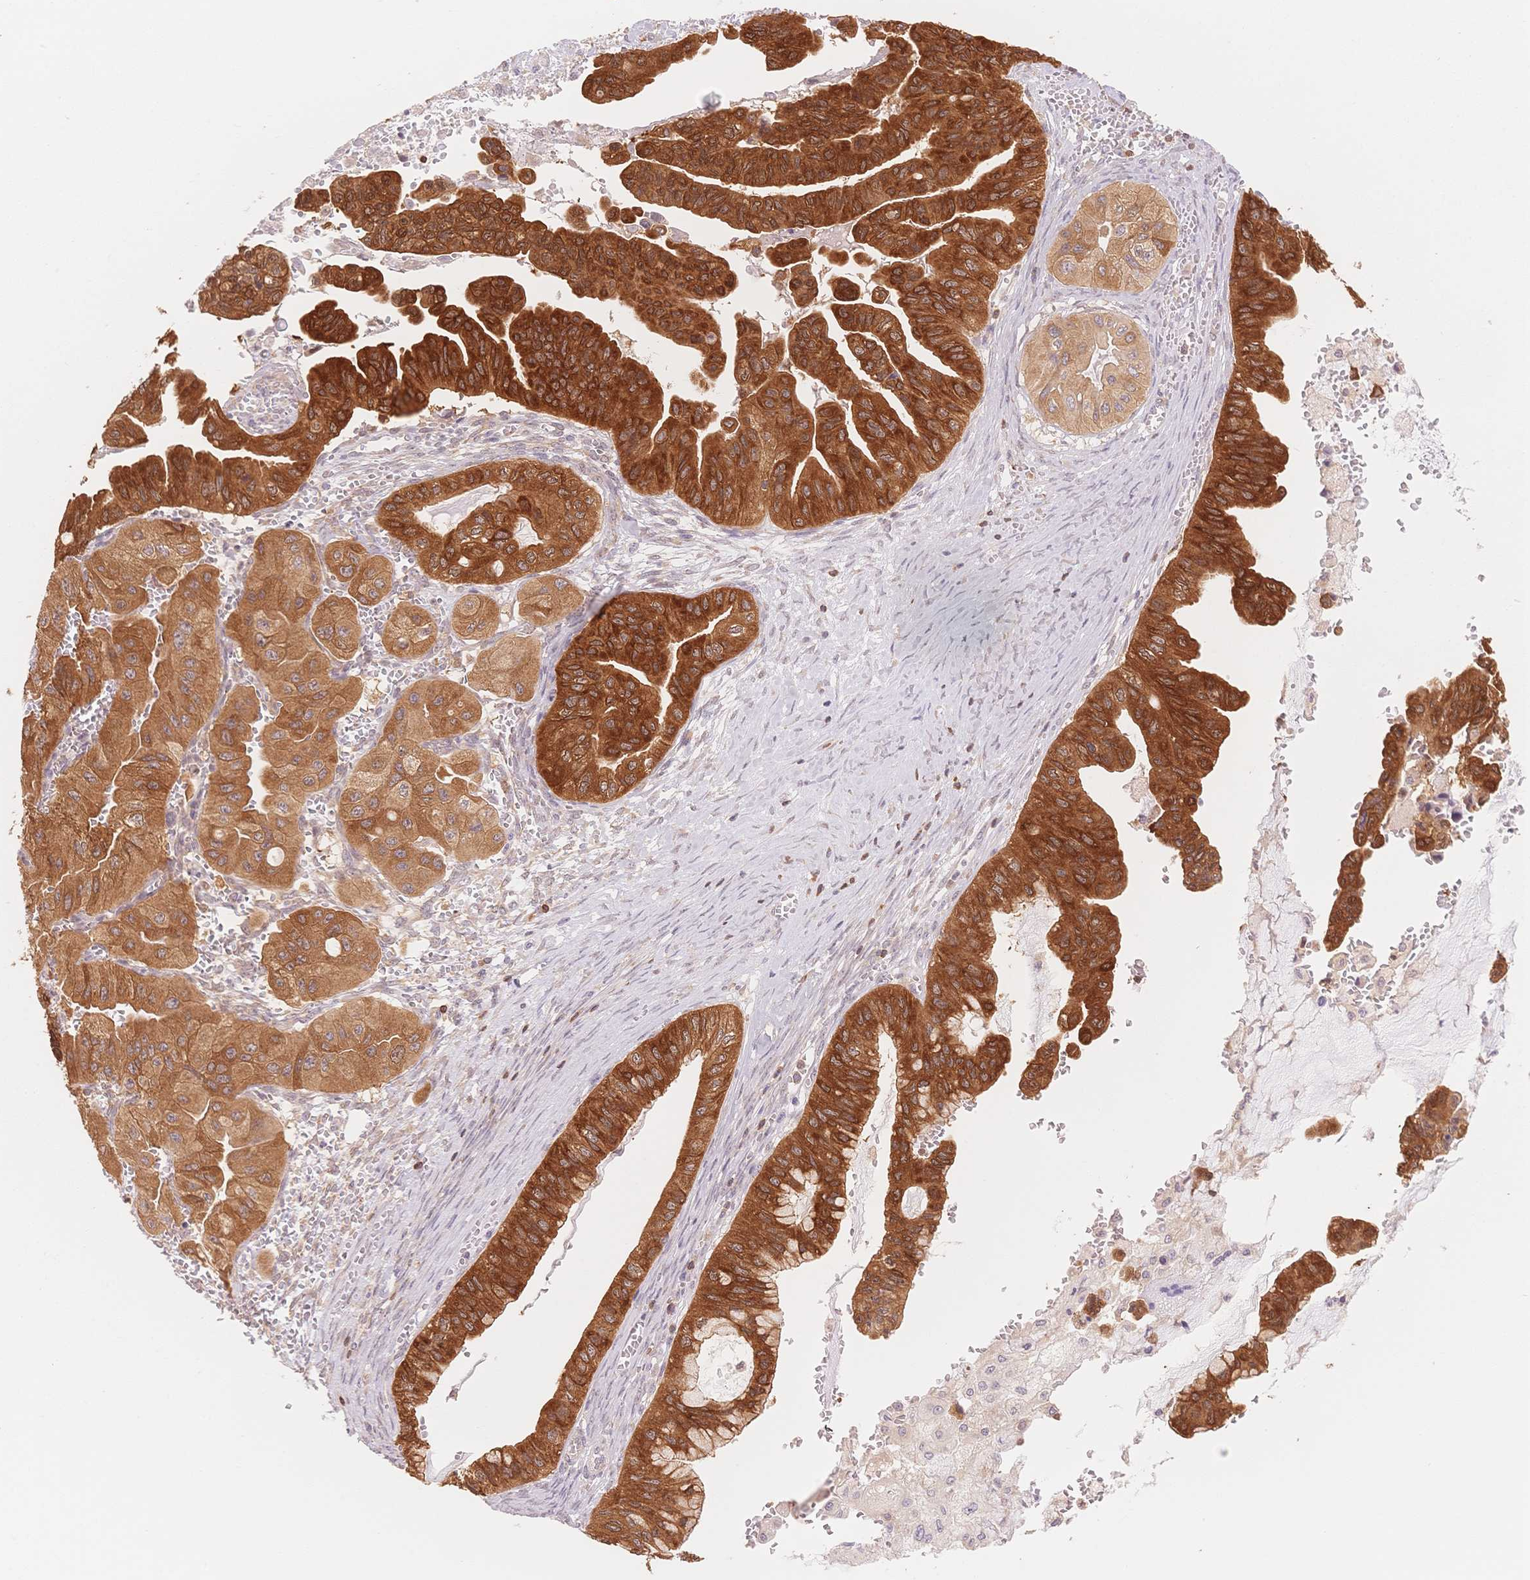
{"staining": {"intensity": "strong", "quantity": ">75%", "location": "cytoplasmic/membranous"}, "tissue": "ovarian cancer", "cell_type": "Tumor cells", "image_type": "cancer", "snomed": [{"axis": "morphology", "description": "Cystadenocarcinoma, mucinous, NOS"}, {"axis": "topography", "description": "Ovary"}], "caption": "The photomicrograph displays immunohistochemical staining of ovarian cancer. There is strong cytoplasmic/membranous positivity is present in approximately >75% of tumor cells. Immunohistochemistry stains the protein of interest in brown and the nuclei are stained blue.", "gene": "STK39", "patient": {"sex": "female", "age": 72}}